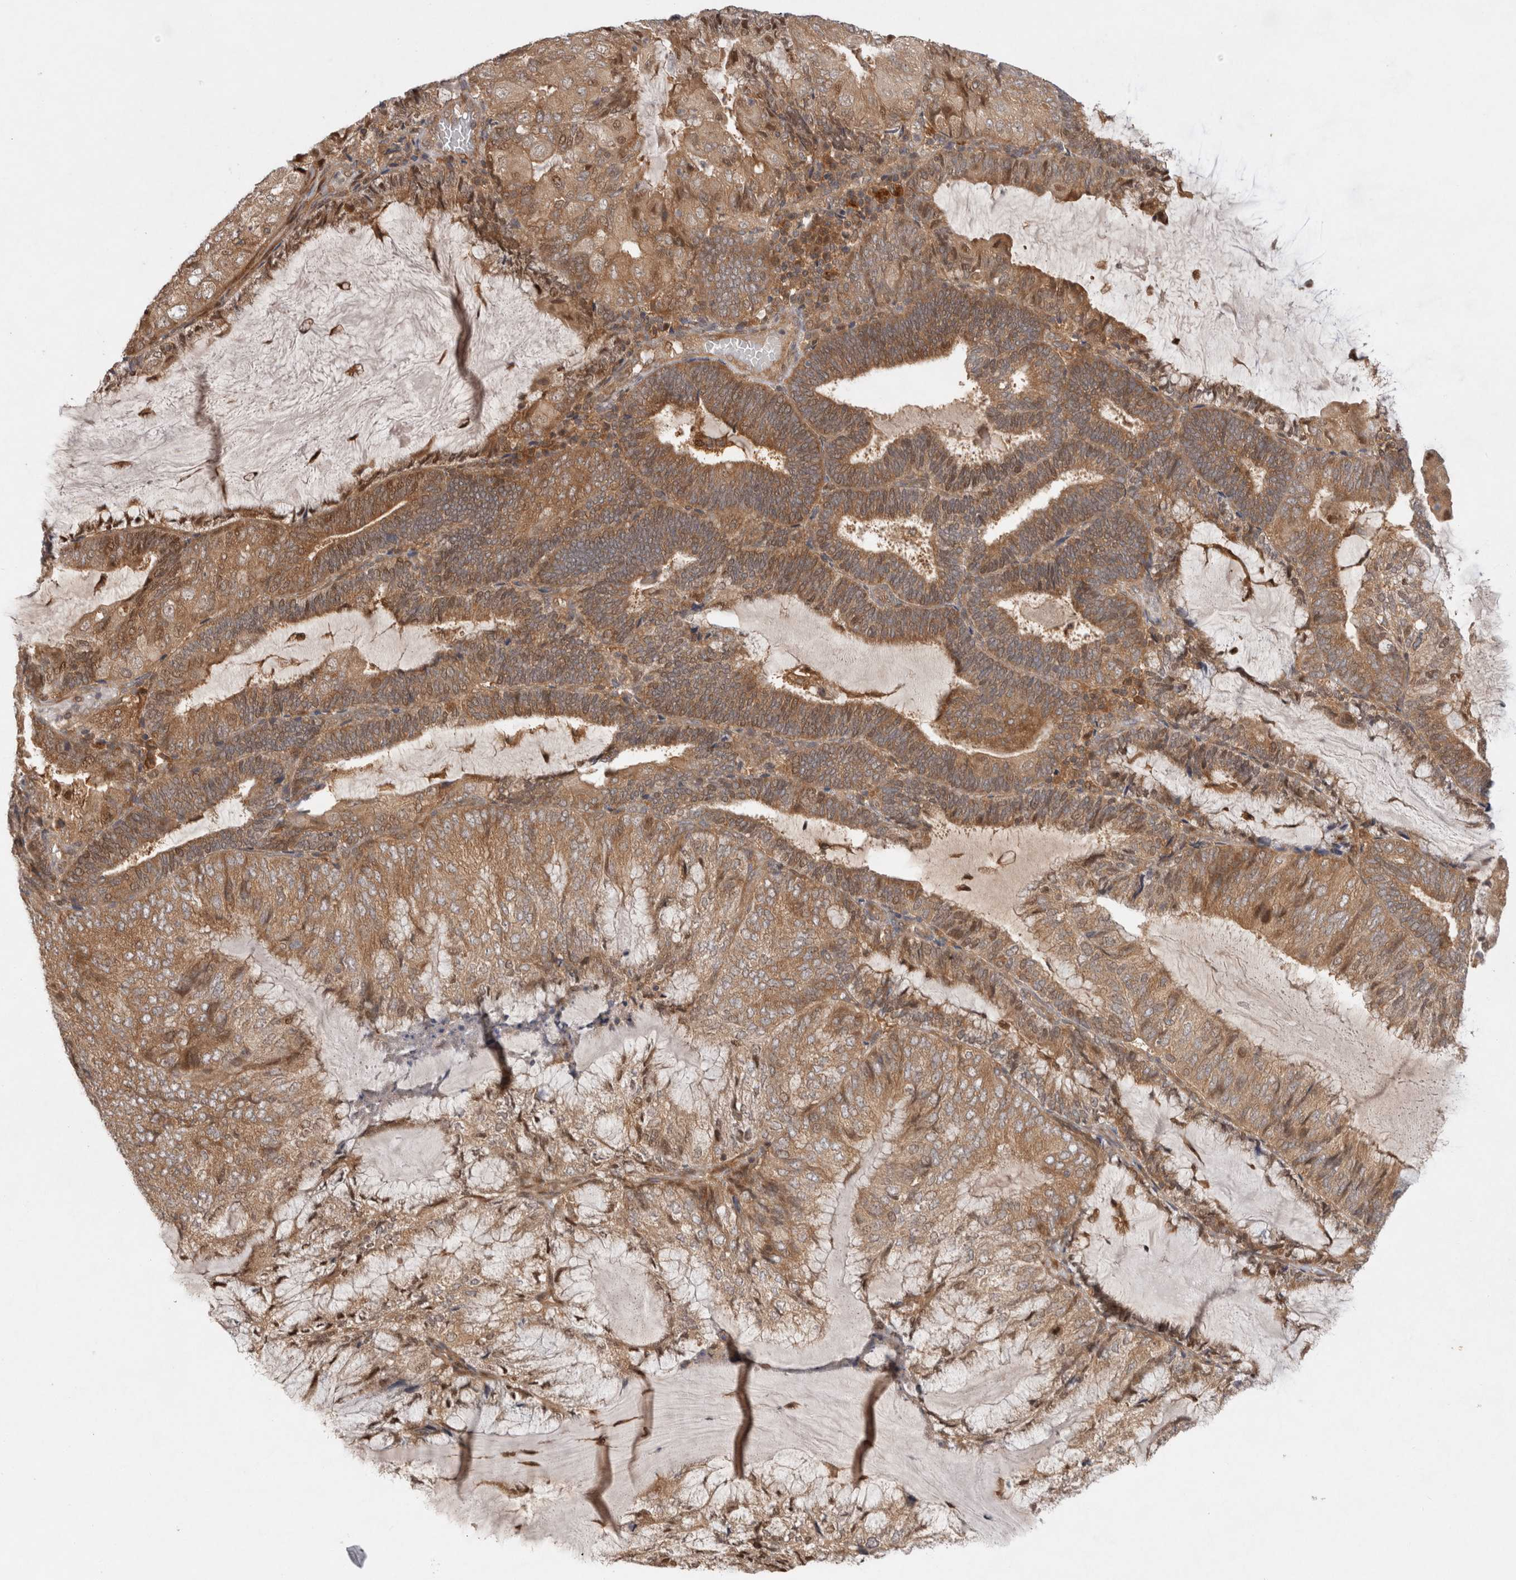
{"staining": {"intensity": "moderate", "quantity": ">75%", "location": "cytoplasmic/membranous,nuclear"}, "tissue": "endometrial cancer", "cell_type": "Tumor cells", "image_type": "cancer", "snomed": [{"axis": "morphology", "description": "Adenocarcinoma, NOS"}, {"axis": "topography", "description": "Endometrium"}], "caption": "Immunohistochemistry (IHC) image of human adenocarcinoma (endometrial) stained for a protein (brown), which exhibits medium levels of moderate cytoplasmic/membranous and nuclear expression in approximately >75% of tumor cells.", "gene": "HTT", "patient": {"sex": "female", "age": 81}}